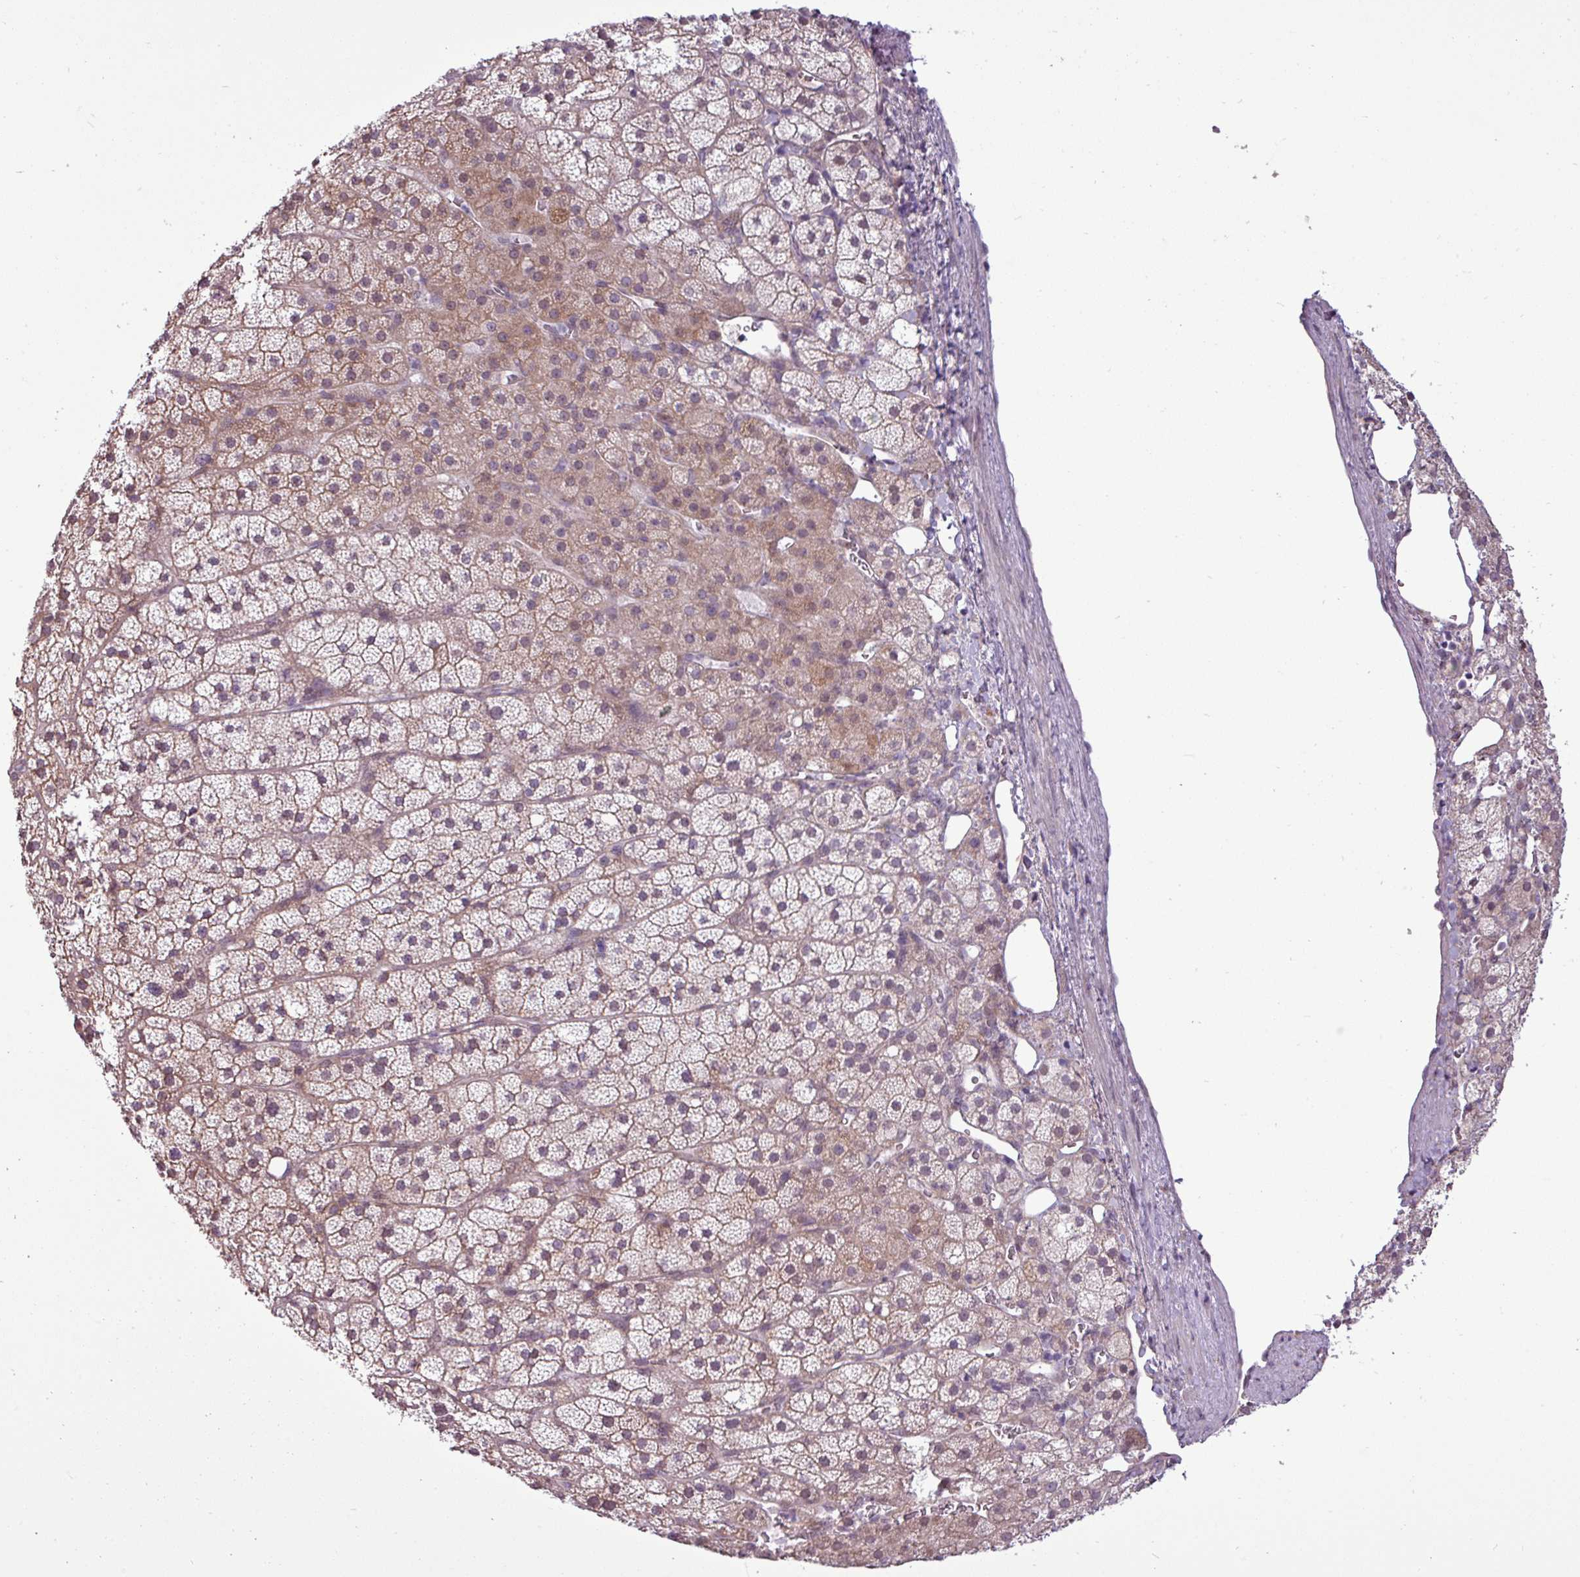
{"staining": {"intensity": "moderate", "quantity": "25%-75%", "location": "cytoplasmic/membranous"}, "tissue": "adrenal gland", "cell_type": "Glandular cells", "image_type": "normal", "snomed": [{"axis": "morphology", "description": "Normal tissue, NOS"}, {"axis": "topography", "description": "Adrenal gland"}], "caption": "The photomicrograph demonstrates immunohistochemical staining of unremarkable adrenal gland. There is moderate cytoplasmic/membranous expression is seen in about 25%-75% of glandular cells.", "gene": "GPT2", "patient": {"sex": "male", "age": 53}}